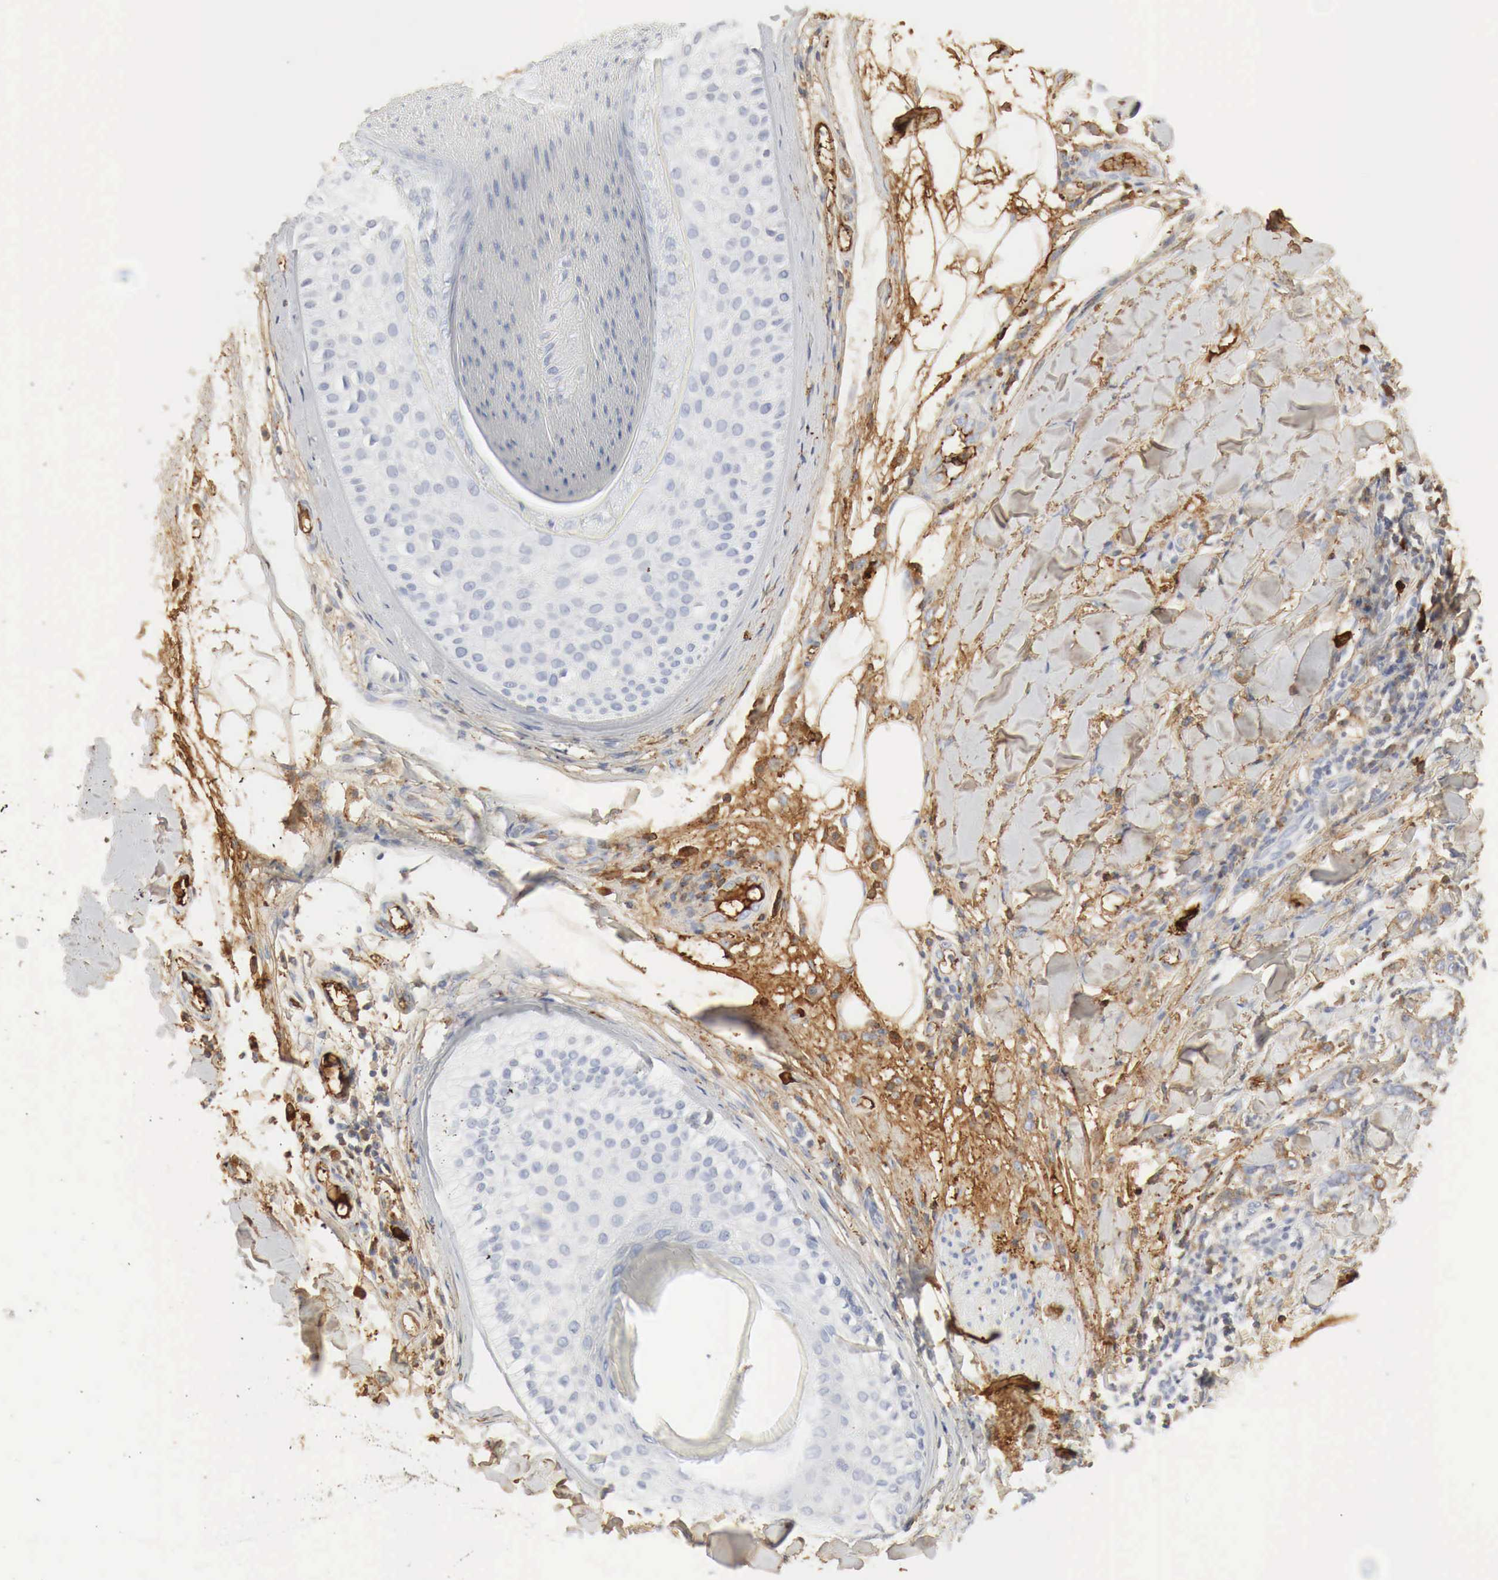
{"staining": {"intensity": "weak", "quantity": "<25%", "location": "cytoplasmic/membranous"}, "tissue": "skin cancer", "cell_type": "Tumor cells", "image_type": "cancer", "snomed": [{"axis": "morphology", "description": "Squamous cell carcinoma, NOS"}, {"axis": "topography", "description": "Skin"}], "caption": "Immunohistochemistry (IHC) image of squamous cell carcinoma (skin) stained for a protein (brown), which reveals no positivity in tumor cells.", "gene": "IGLC3", "patient": {"sex": "male", "age": 77}}